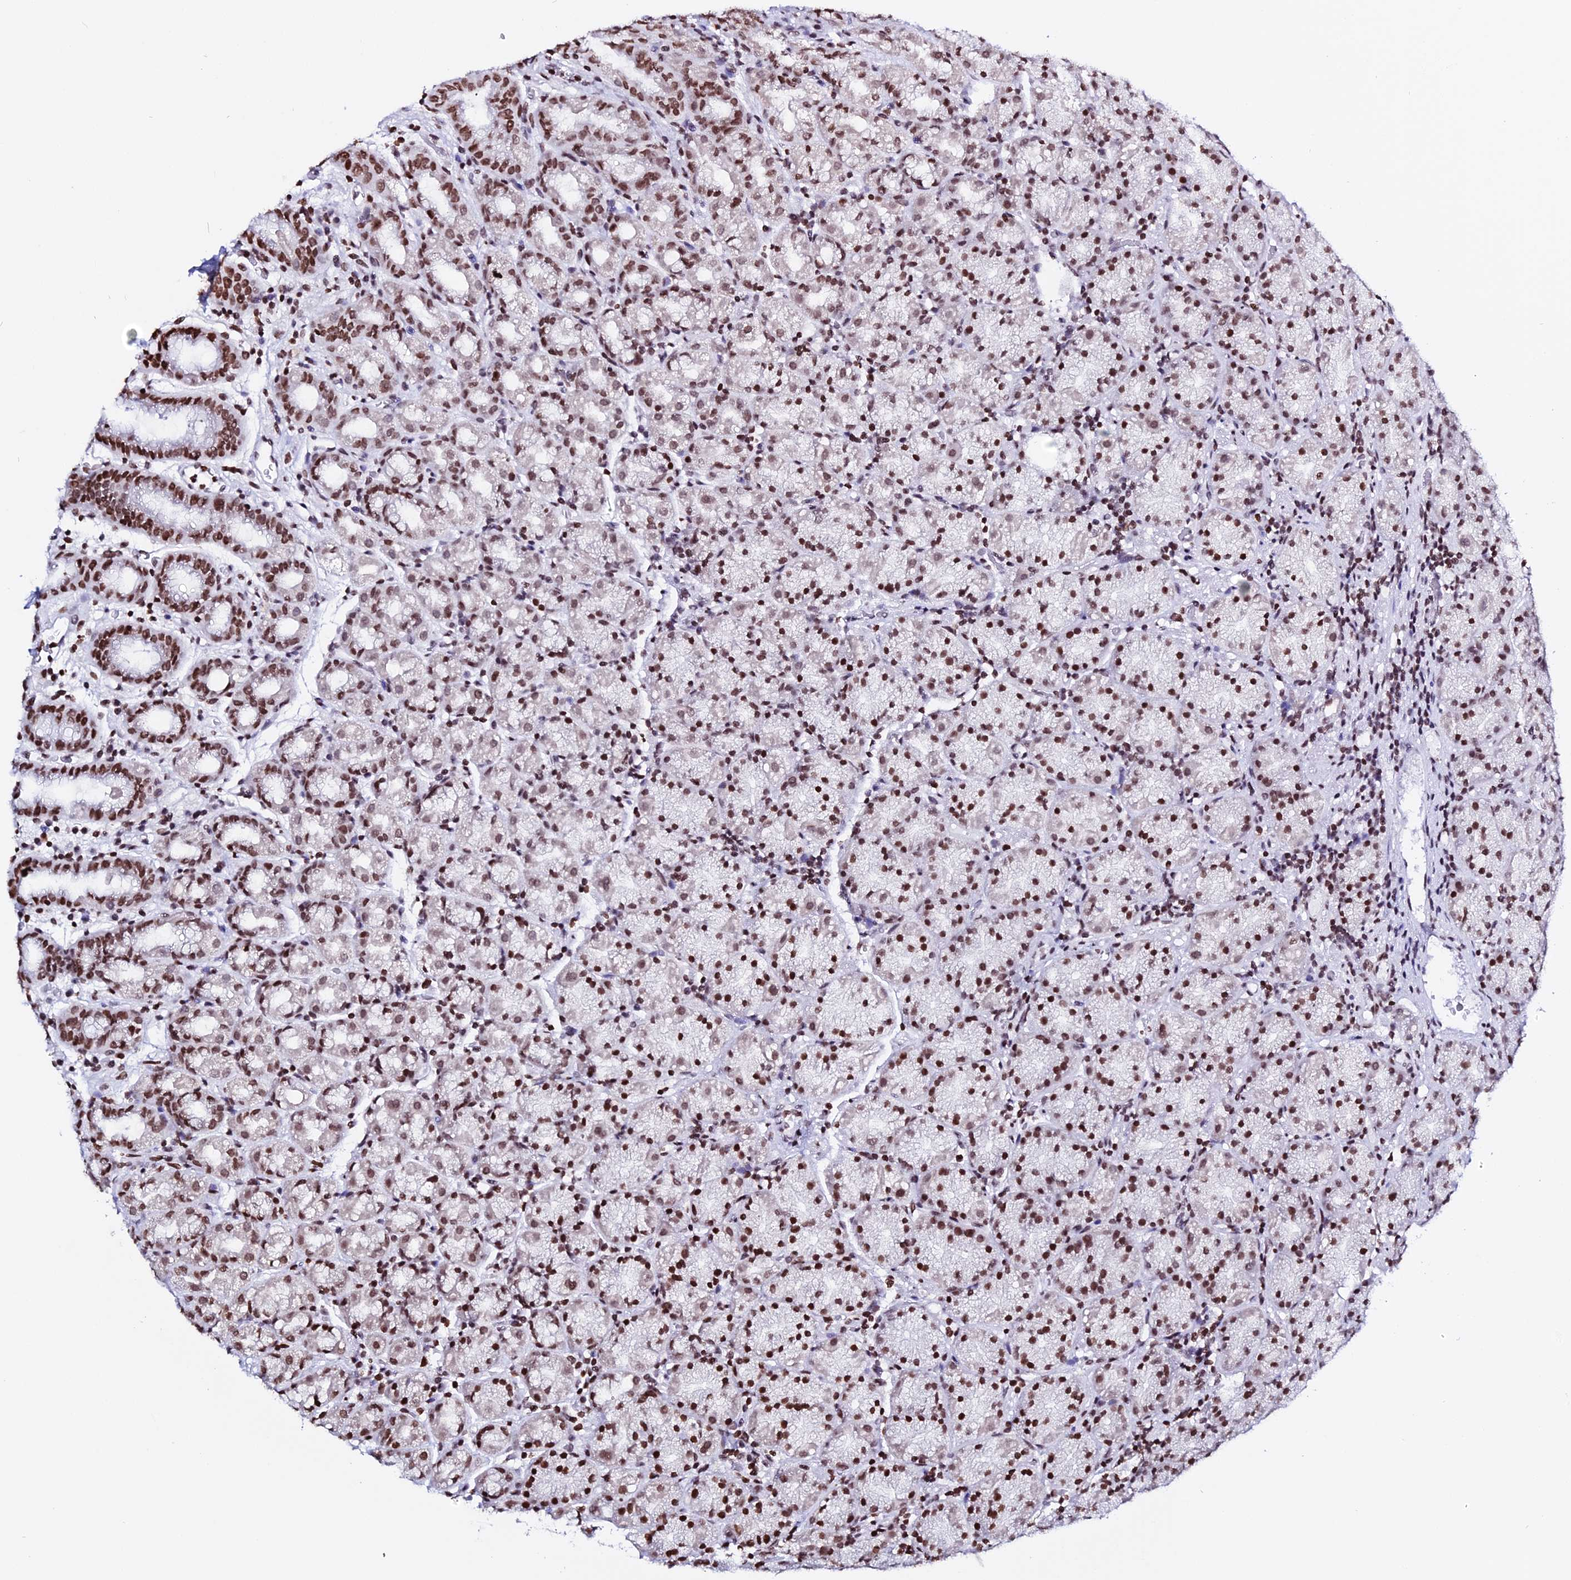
{"staining": {"intensity": "strong", "quantity": ">75%", "location": "nuclear"}, "tissue": "stomach", "cell_type": "Glandular cells", "image_type": "normal", "snomed": [{"axis": "morphology", "description": "Normal tissue, NOS"}, {"axis": "topography", "description": "Stomach, upper"}, {"axis": "topography", "description": "Stomach, lower"}, {"axis": "topography", "description": "Small intestine"}], "caption": "This photomicrograph demonstrates immunohistochemistry (IHC) staining of unremarkable stomach, with high strong nuclear staining in about >75% of glandular cells.", "gene": "ENSG00000282988", "patient": {"sex": "male", "age": 68}}